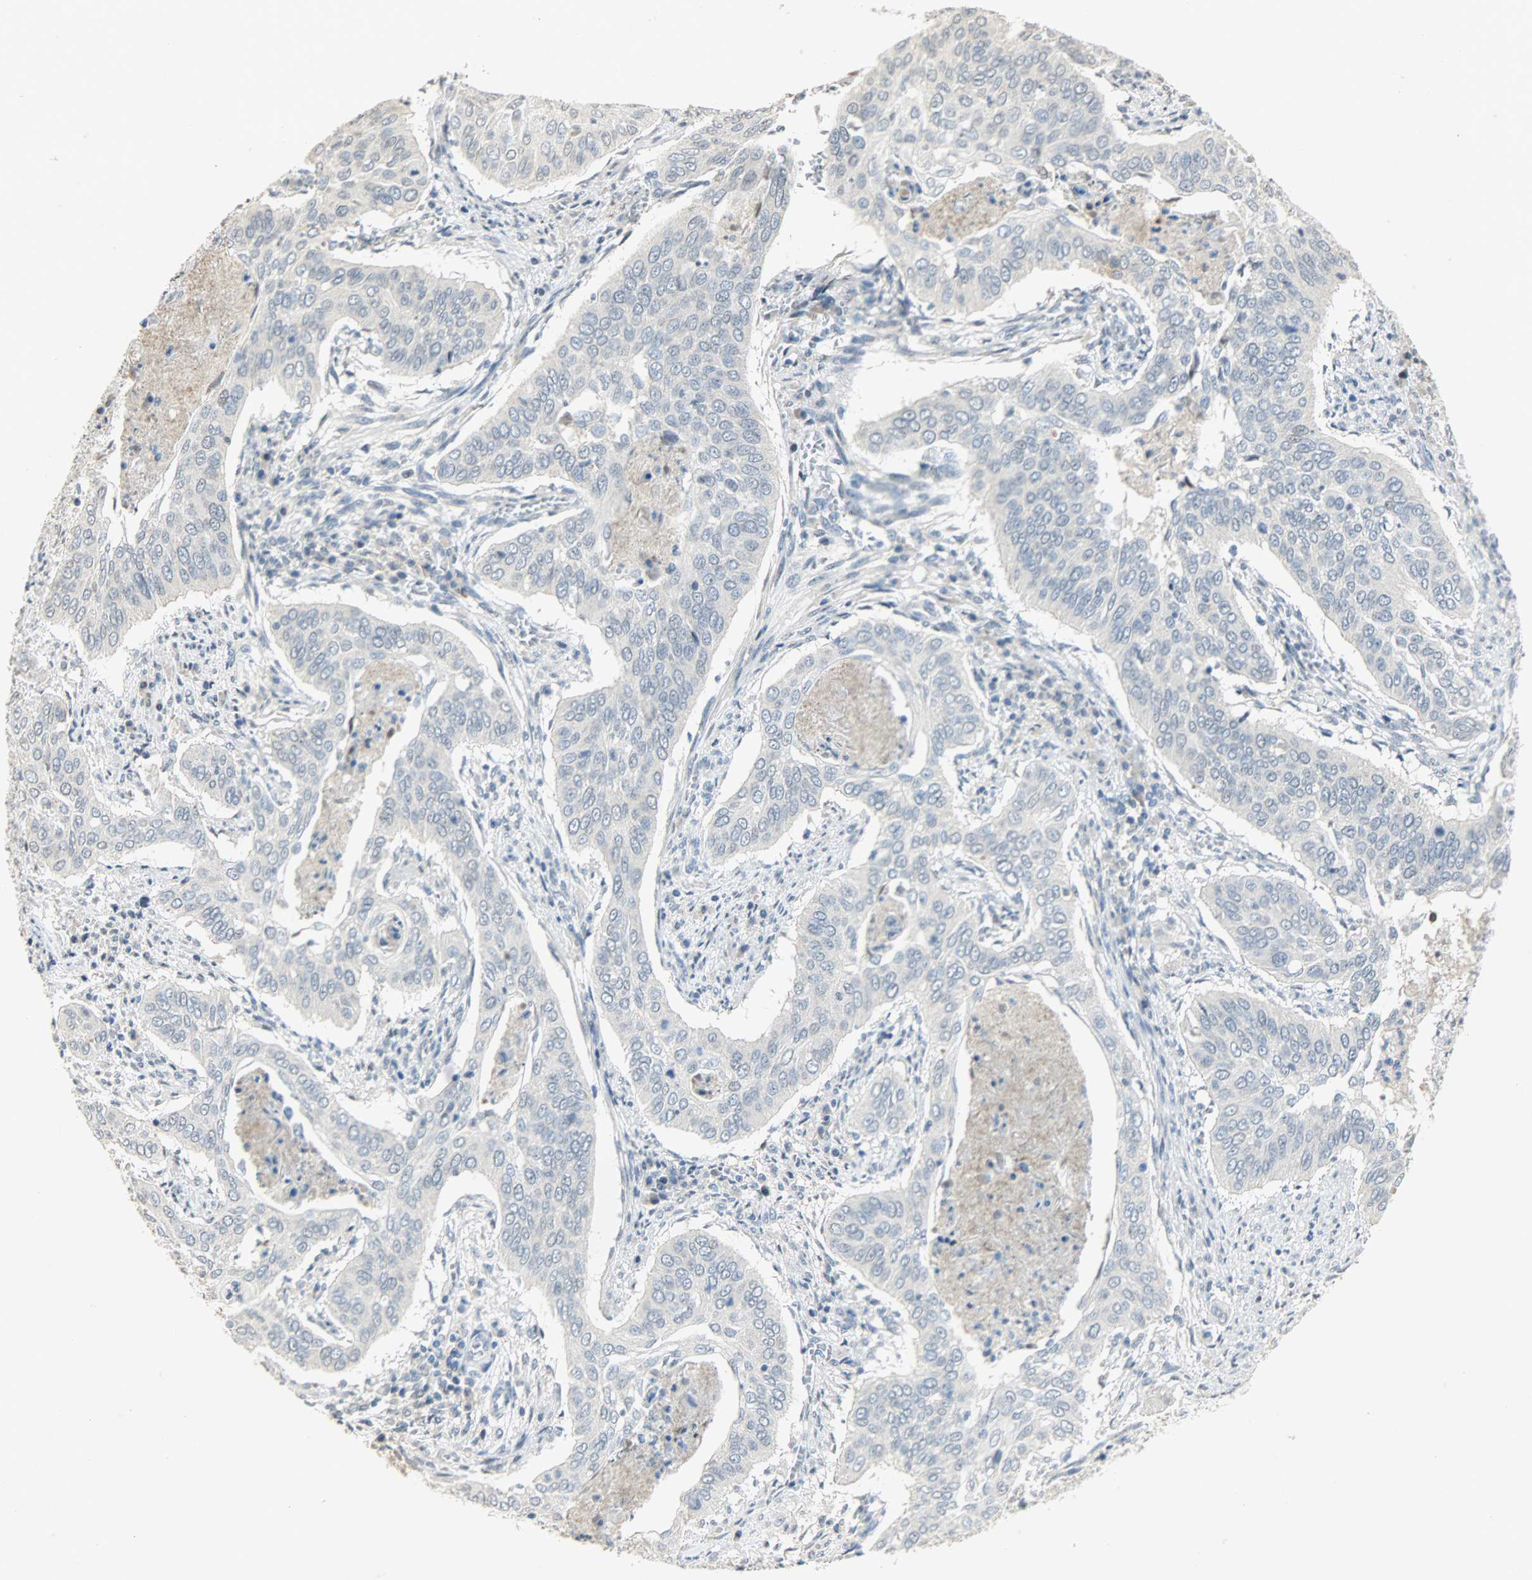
{"staining": {"intensity": "negative", "quantity": "none", "location": "none"}, "tissue": "cervical cancer", "cell_type": "Tumor cells", "image_type": "cancer", "snomed": [{"axis": "morphology", "description": "Squamous cell carcinoma, NOS"}, {"axis": "topography", "description": "Cervix"}], "caption": "Tumor cells show no significant expression in cervical squamous cell carcinoma.", "gene": "DNAJB6", "patient": {"sex": "female", "age": 39}}